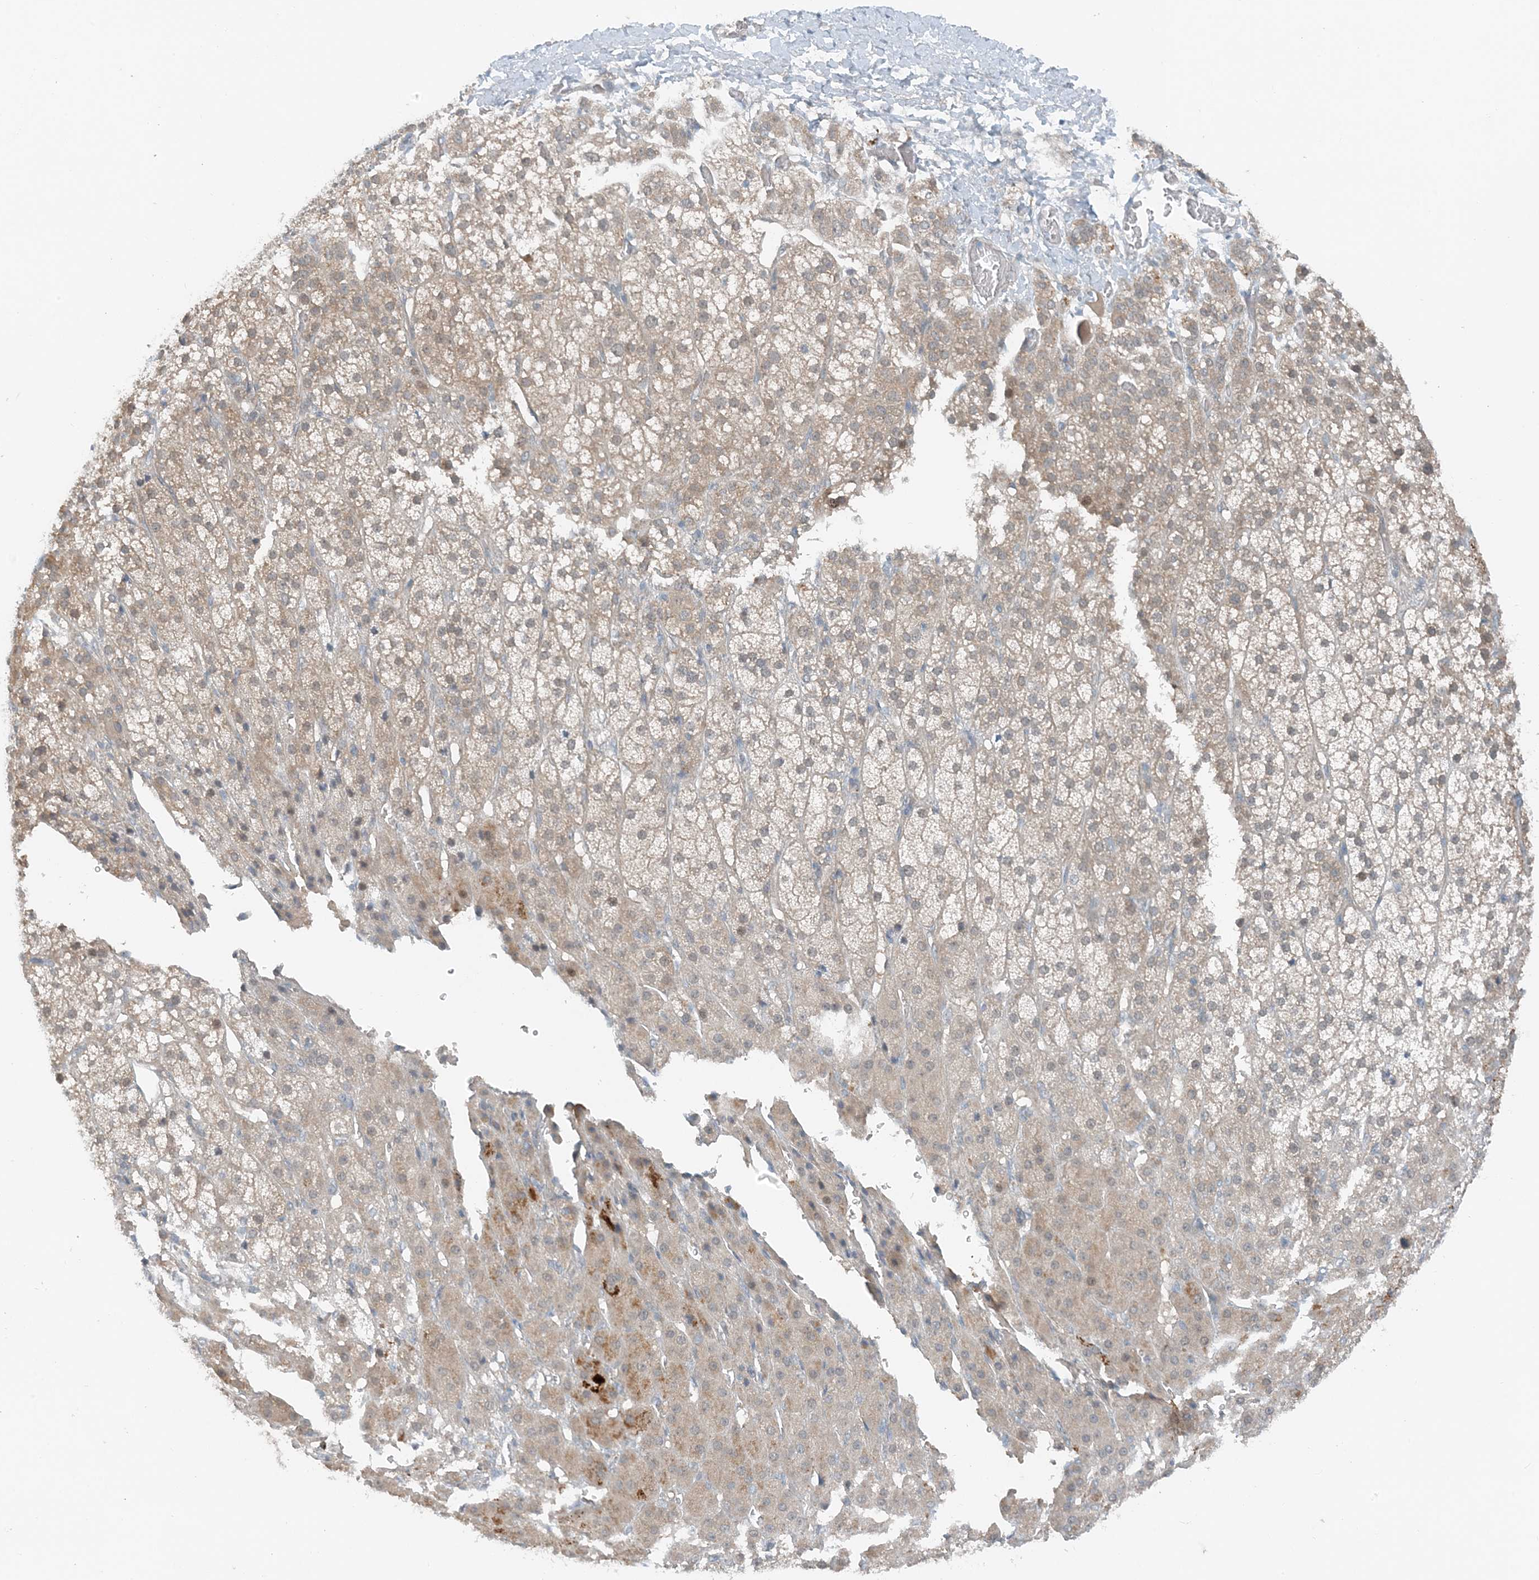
{"staining": {"intensity": "weak", "quantity": "25%-75%", "location": "cytoplasmic/membranous"}, "tissue": "adrenal gland", "cell_type": "Glandular cells", "image_type": "normal", "snomed": [{"axis": "morphology", "description": "Normal tissue, NOS"}, {"axis": "topography", "description": "Adrenal gland"}], "caption": "High-magnification brightfield microscopy of unremarkable adrenal gland stained with DAB (3,3'-diaminobenzidine) (brown) and counterstained with hematoxylin (blue). glandular cells exhibit weak cytoplasmic/membranous expression is present in approximately25%-75% of cells. Immunohistochemistry (ihc) stains the protein in brown and the nuclei are stained blue.", "gene": "MITD1", "patient": {"sex": "female", "age": 57}}